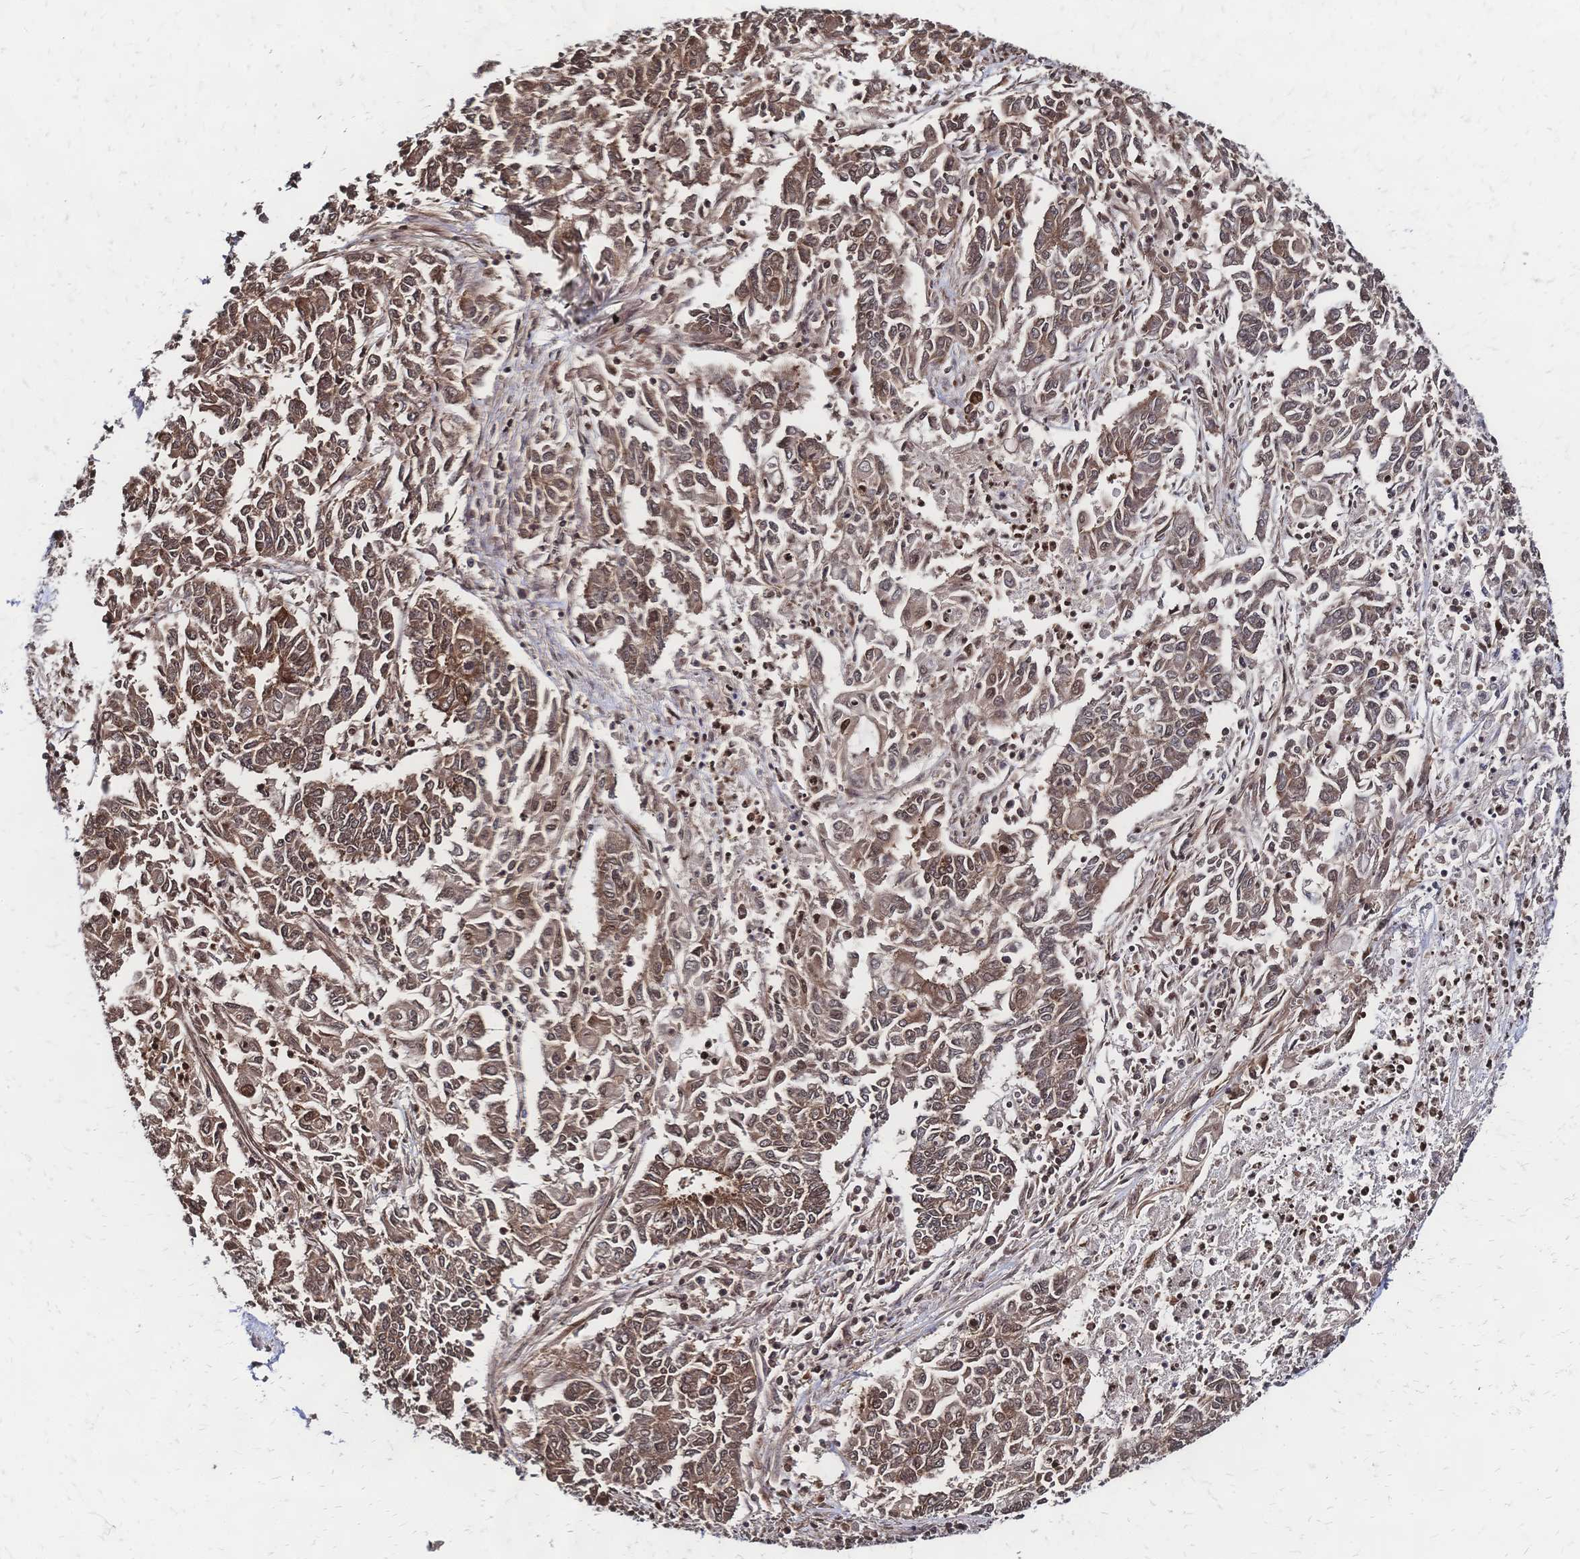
{"staining": {"intensity": "strong", "quantity": "25%-75%", "location": "nuclear"}, "tissue": "endometrial cancer", "cell_type": "Tumor cells", "image_type": "cancer", "snomed": [{"axis": "morphology", "description": "Adenocarcinoma, NOS"}, {"axis": "topography", "description": "Endometrium"}], "caption": "Tumor cells reveal strong nuclear positivity in about 25%-75% of cells in adenocarcinoma (endometrial).", "gene": "HDGF", "patient": {"sex": "female", "age": 54}}